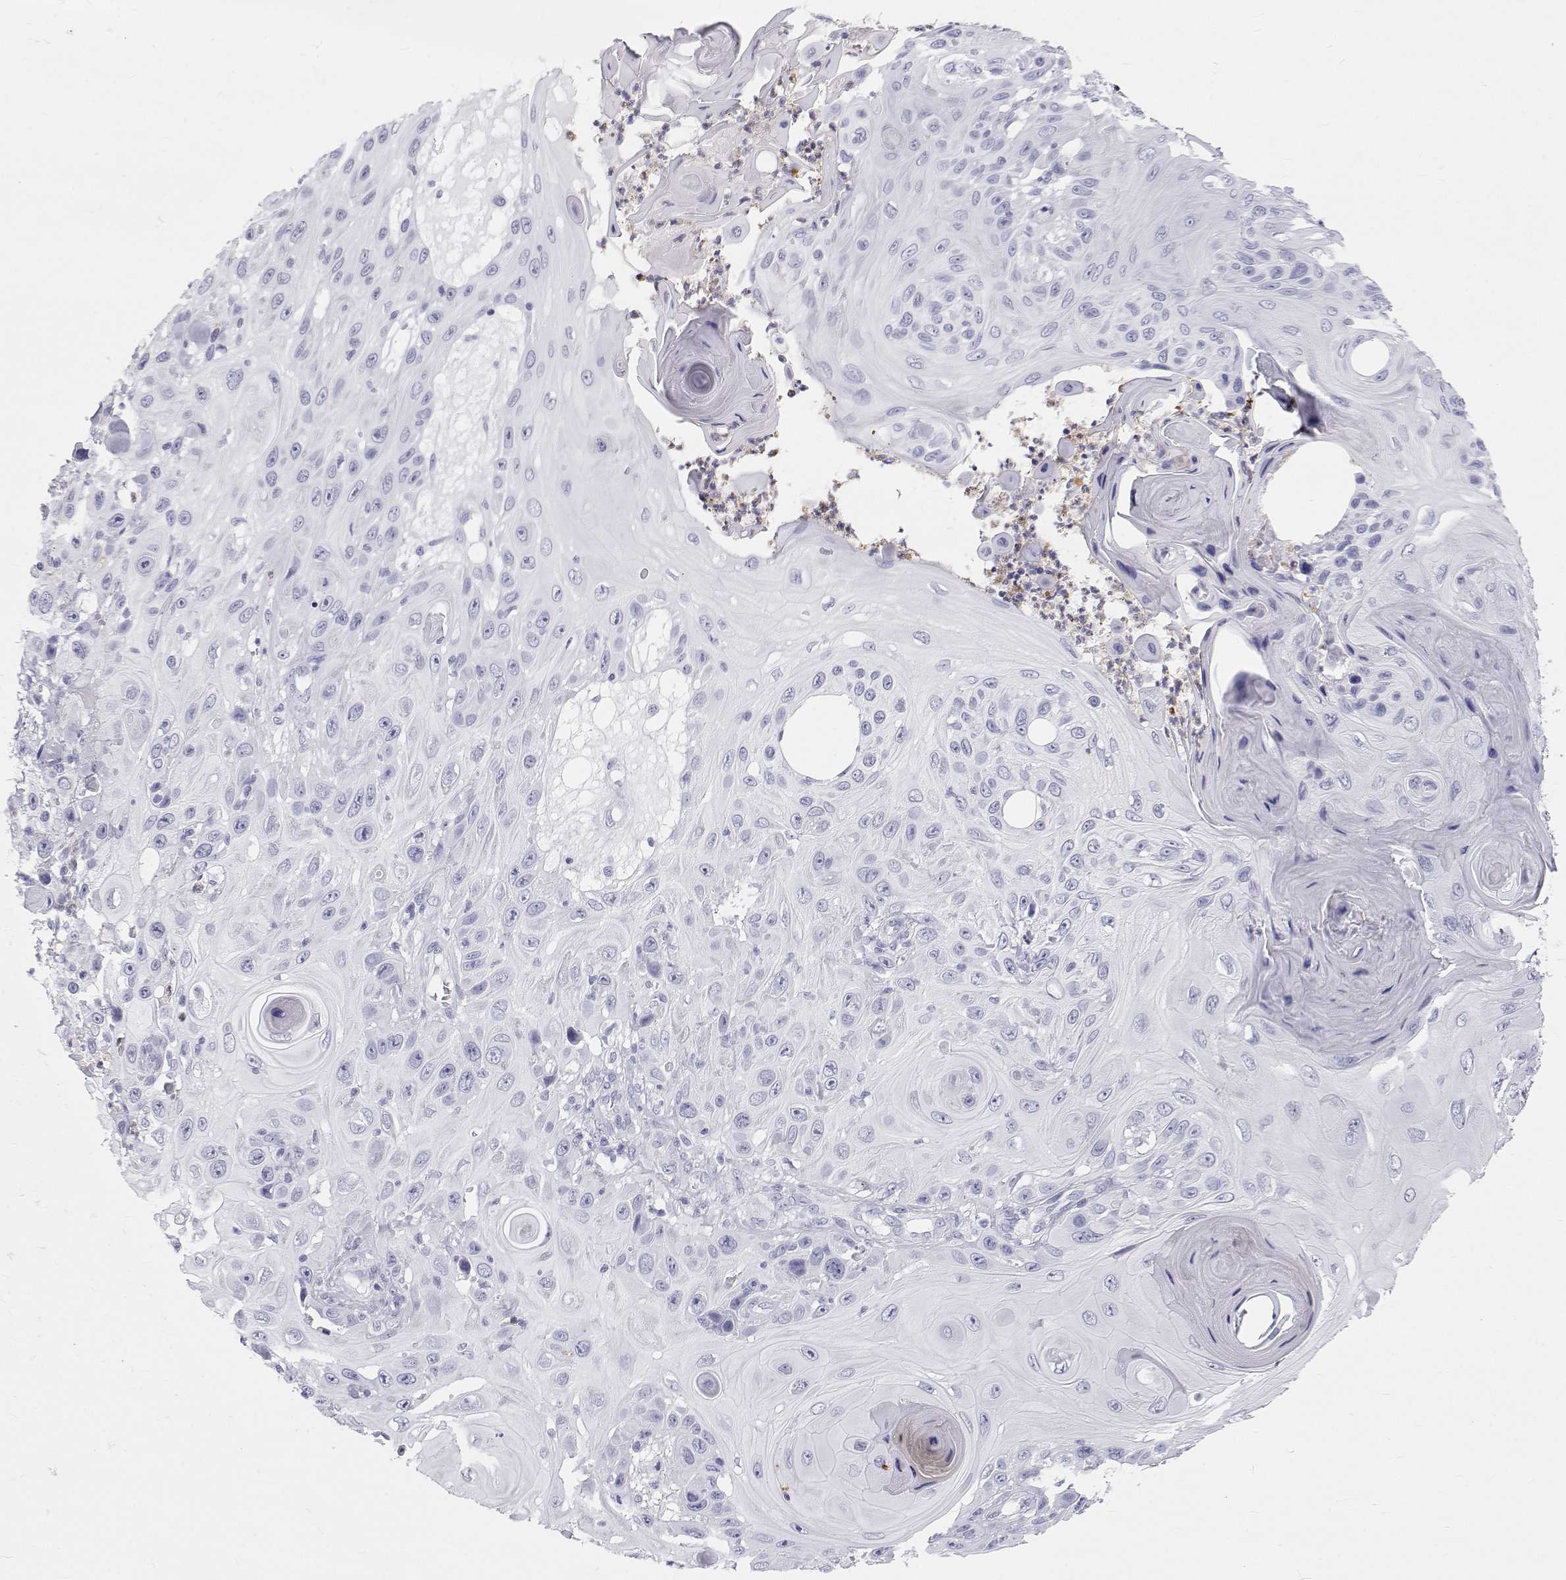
{"staining": {"intensity": "negative", "quantity": "none", "location": "none"}, "tissue": "skin cancer", "cell_type": "Tumor cells", "image_type": "cancer", "snomed": [{"axis": "morphology", "description": "Squamous cell carcinoma, NOS"}, {"axis": "topography", "description": "Skin"}], "caption": "This image is of skin cancer stained with immunohistochemistry (IHC) to label a protein in brown with the nuclei are counter-stained blue. There is no expression in tumor cells.", "gene": "SFTPB", "patient": {"sex": "male", "age": 82}}